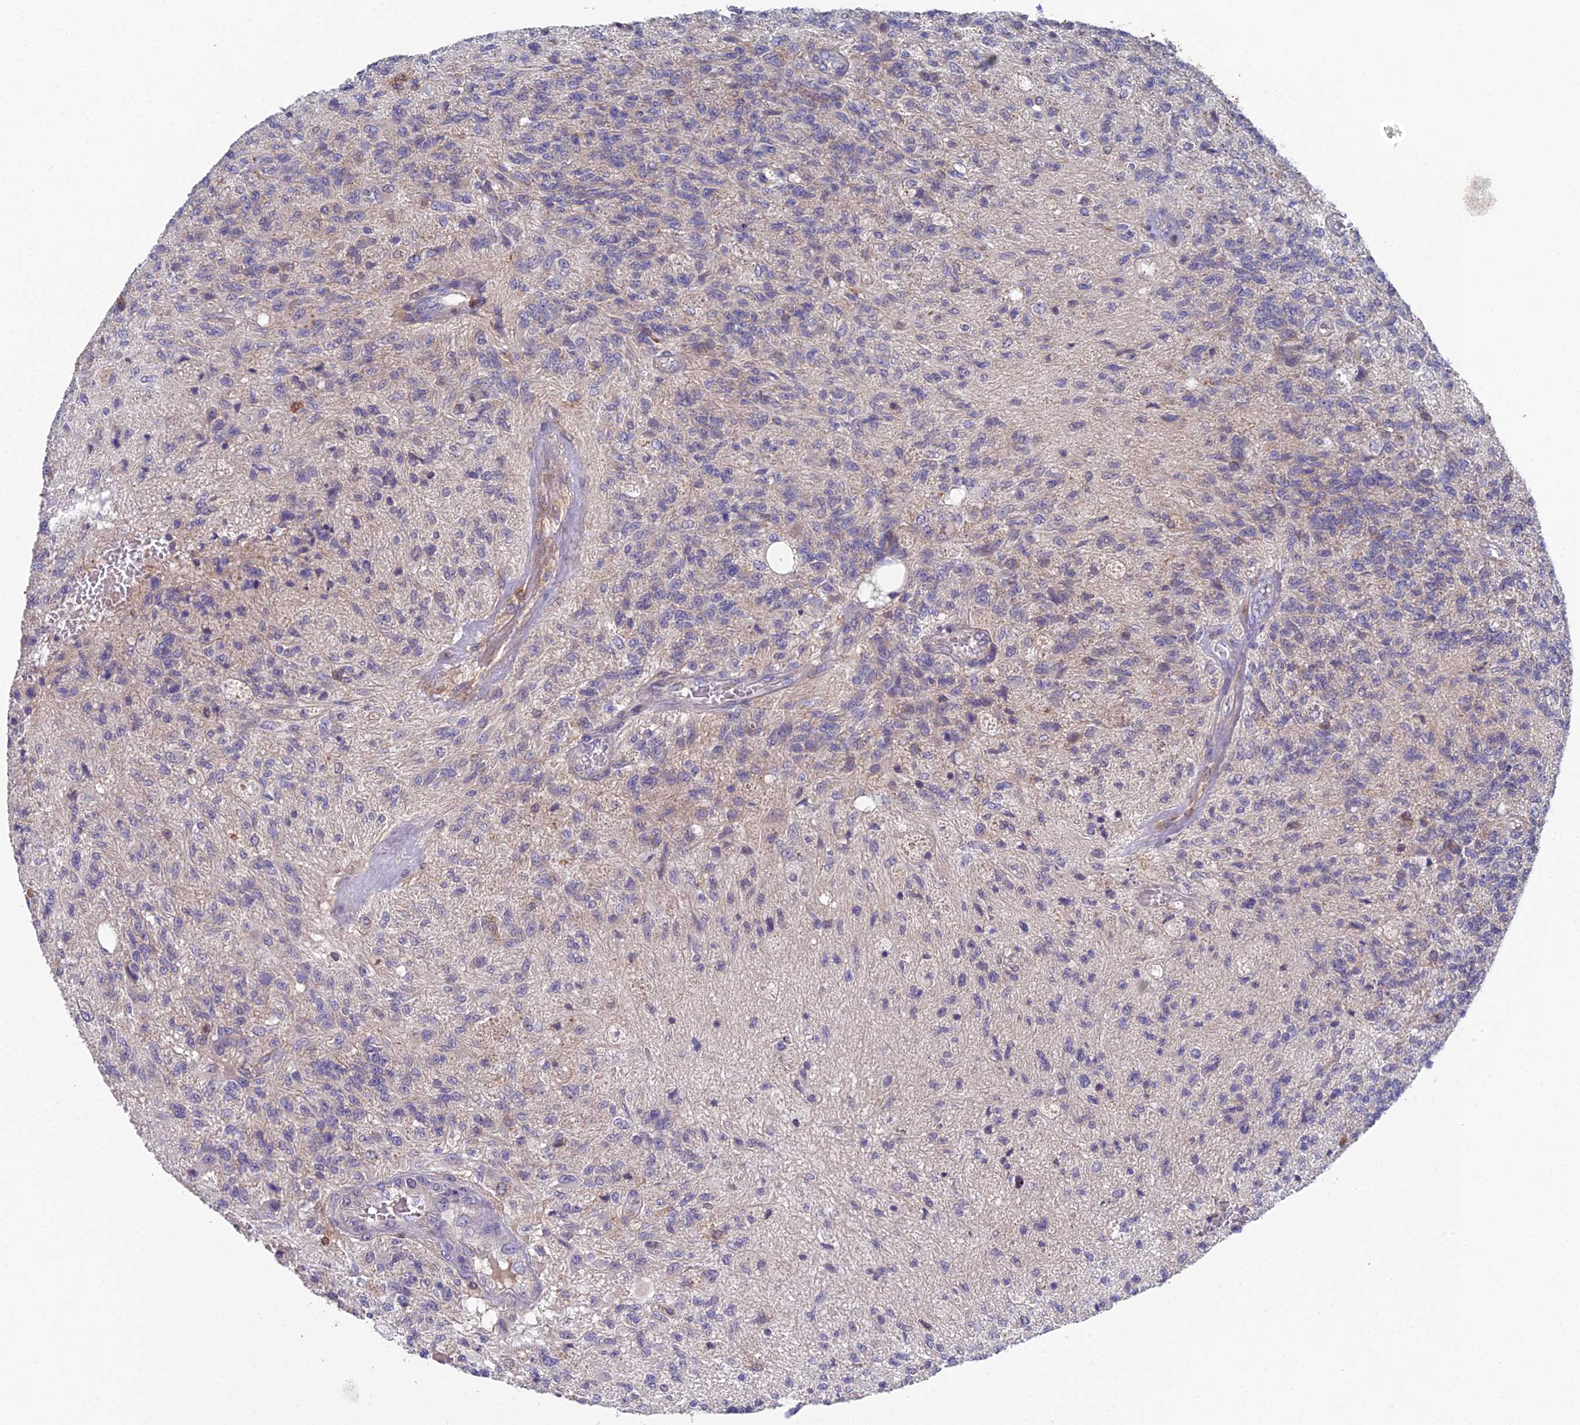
{"staining": {"intensity": "negative", "quantity": "none", "location": "none"}, "tissue": "glioma", "cell_type": "Tumor cells", "image_type": "cancer", "snomed": [{"axis": "morphology", "description": "Glioma, malignant, High grade"}, {"axis": "topography", "description": "Brain"}], "caption": "Immunohistochemistry (IHC) image of human glioma stained for a protein (brown), which reveals no expression in tumor cells.", "gene": "GALK2", "patient": {"sex": "male", "age": 56}}